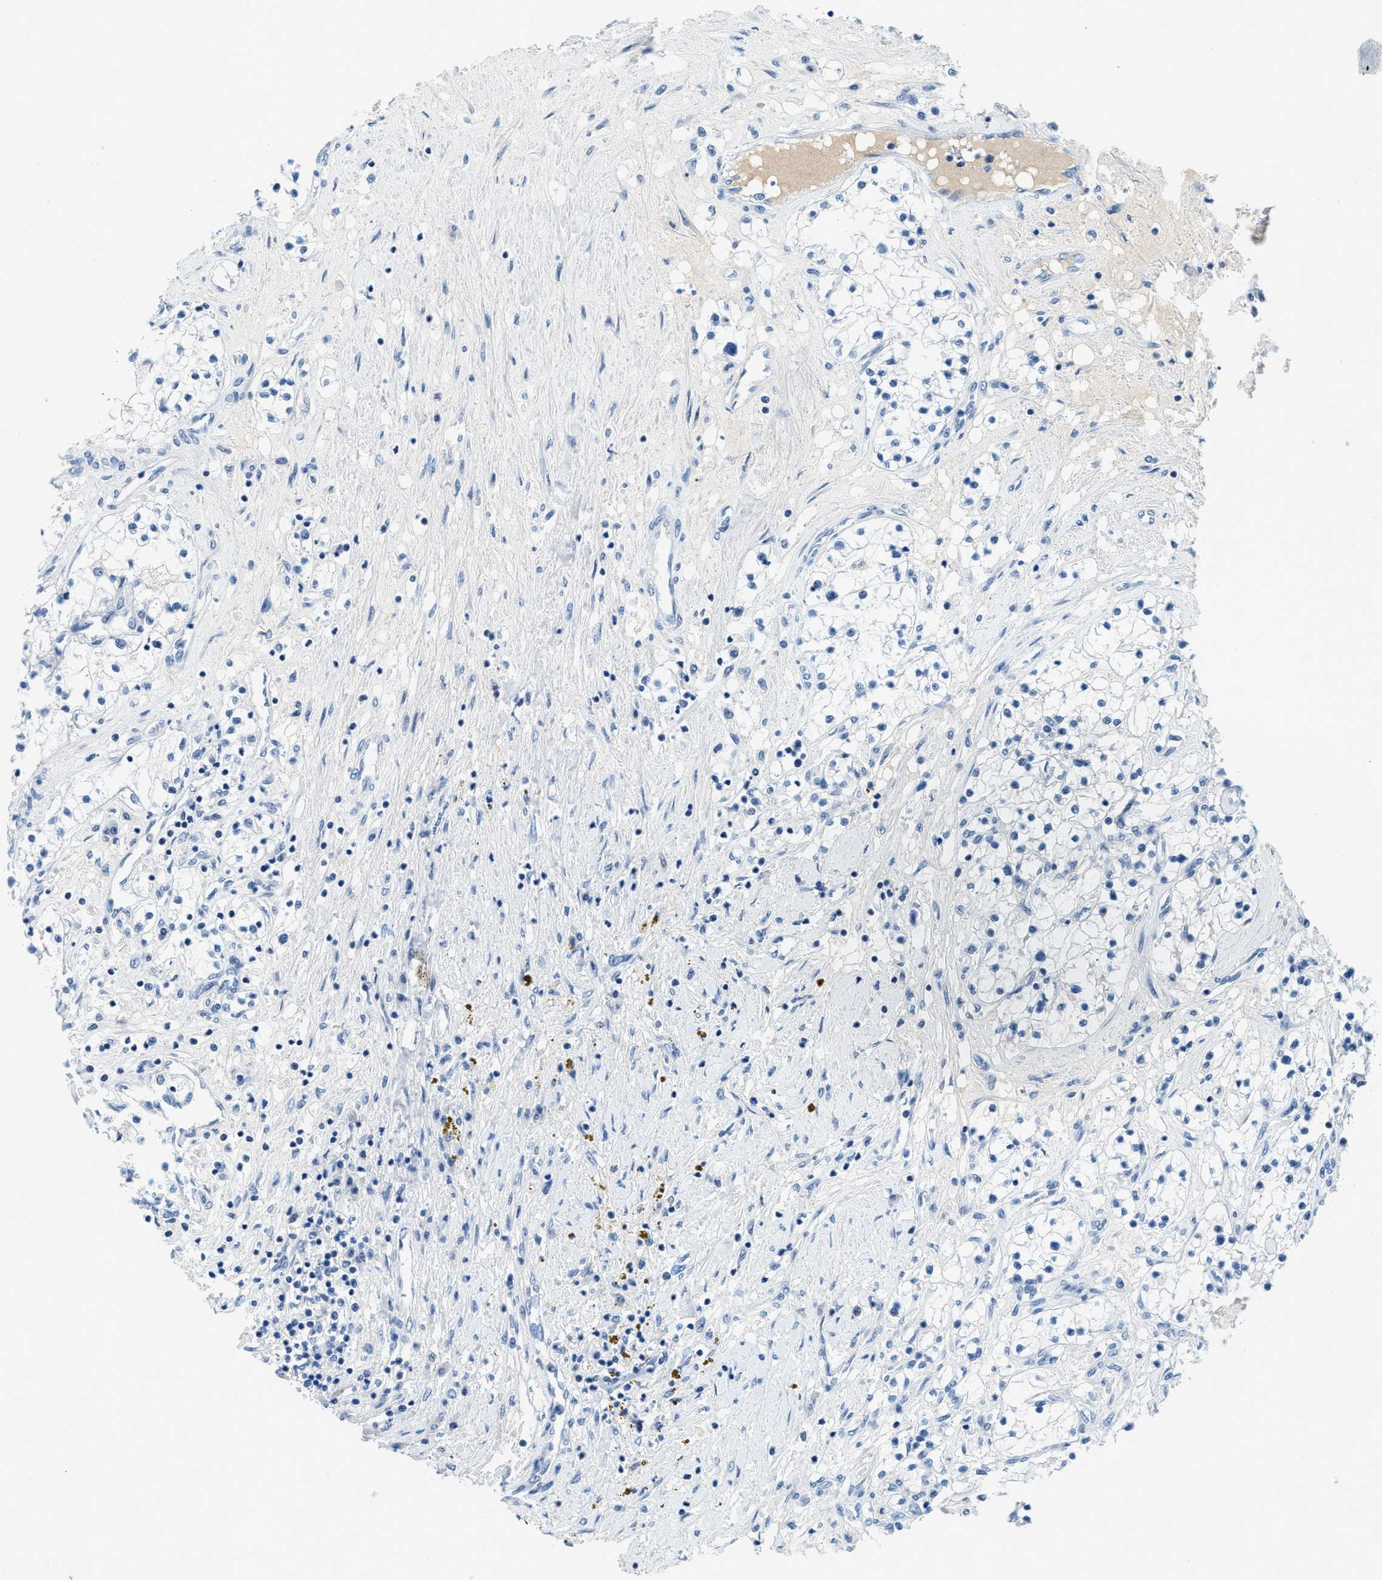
{"staining": {"intensity": "negative", "quantity": "none", "location": "none"}, "tissue": "renal cancer", "cell_type": "Tumor cells", "image_type": "cancer", "snomed": [{"axis": "morphology", "description": "Adenocarcinoma, NOS"}, {"axis": "topography", "description": "Kidney"}], "caption": "This is an IHC image of renal cancer. There is no positivity in tumor cells.", "gene": "MBL2", "patient": {"sex": "male", "age": 68}}